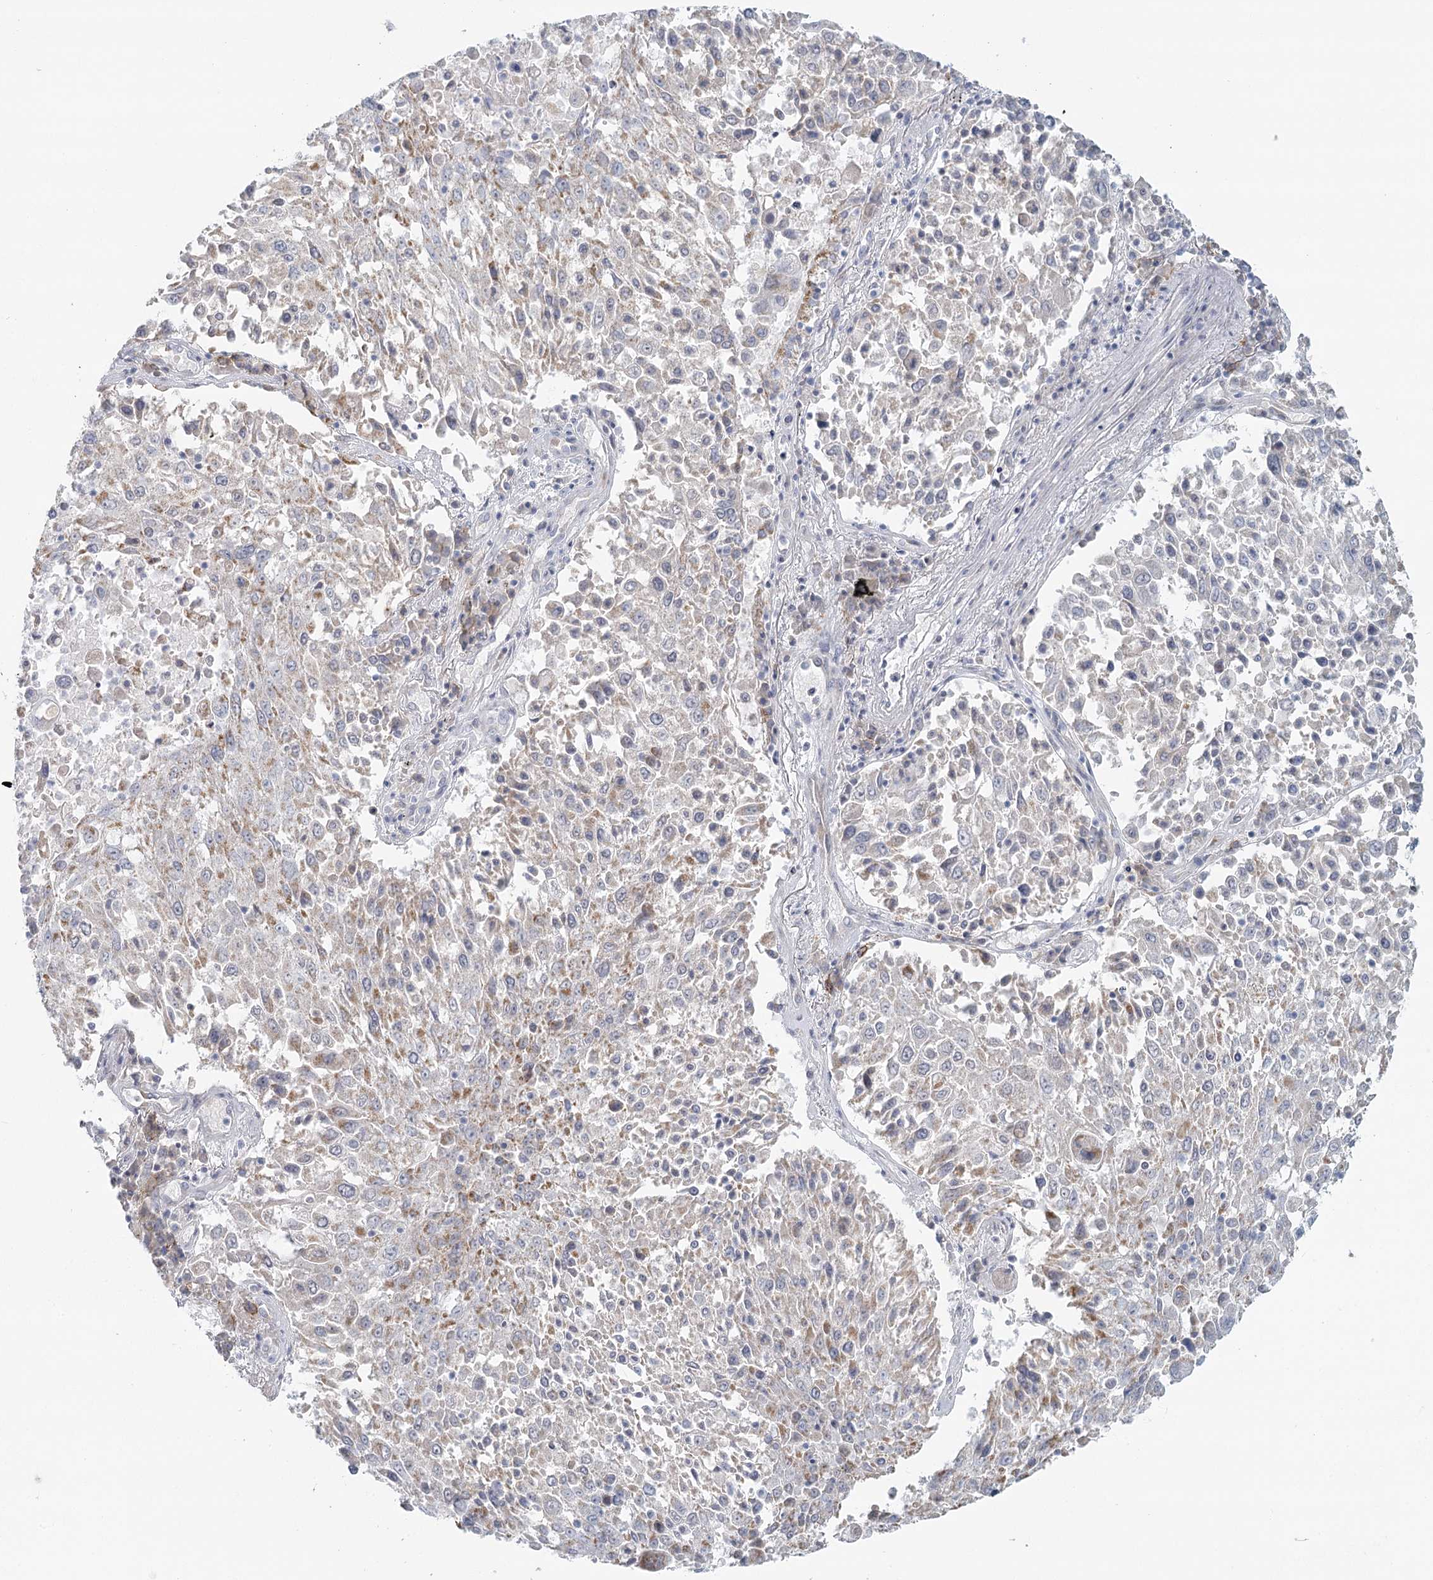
{"staining": {"intensity": "weak", "quantity": "25%-75%", "location": "cytoplasmic/membranous"}, "tissue": "lung cancer", "cell_type": "Tumor cells", "image_type": "cancer", "snomed": [{"axis": "morphology", "description": "Squamous cell carcinoma, NOS"}, {"axis": "topography", "description": "Lung"}], "caption": "Brown immunohistochemical staining in lung squamous cell carcinoma reveals weak cytoplasmic/membranous positivity in approximately 25%-75% of tumor cells. (brown staining indicates protein expression, while blue staining denotes nuclei).", "gene": "BPHL", "patient": {"sex": "male", "age": 65}}